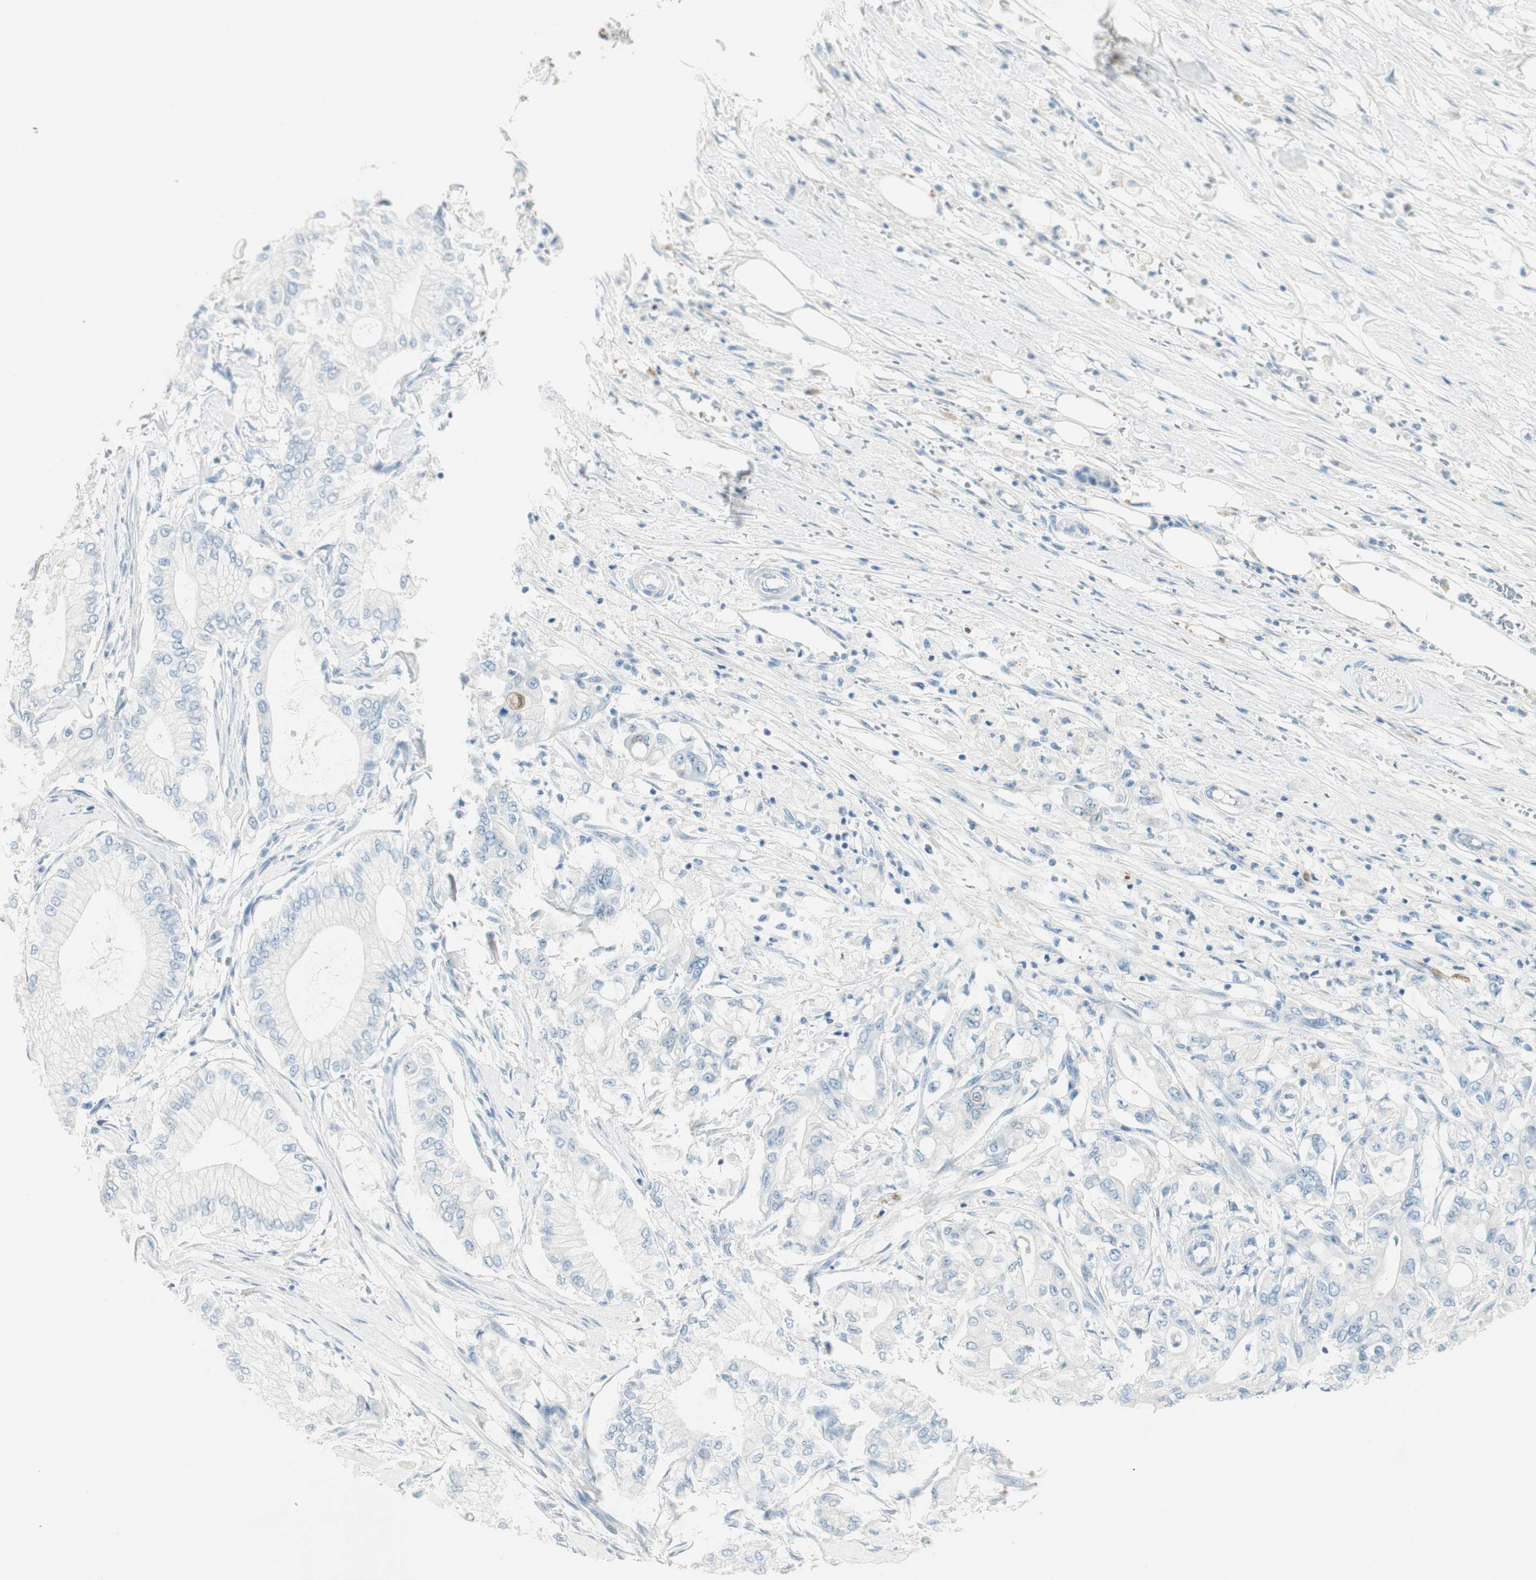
{"staining": {"intensity": "negative", "quantity": "none", "location": "none"}, "tissue": "pancreatic cancer", "cell_type": "Tumor cells", "image_type": "cancer", "snomed": [{"axis": "morphology", "description": "Adenocarcinoma, NOS"}, {"axis": "topography", "description": "Pancreas"}], "caption": "Pancreatic cancer (adenocarcinoma) was stained to show a protein in brown. There is no significant expression in tumor cells.", "gene": "HPGD", "patient": {"sex": "male", "age": 70}}